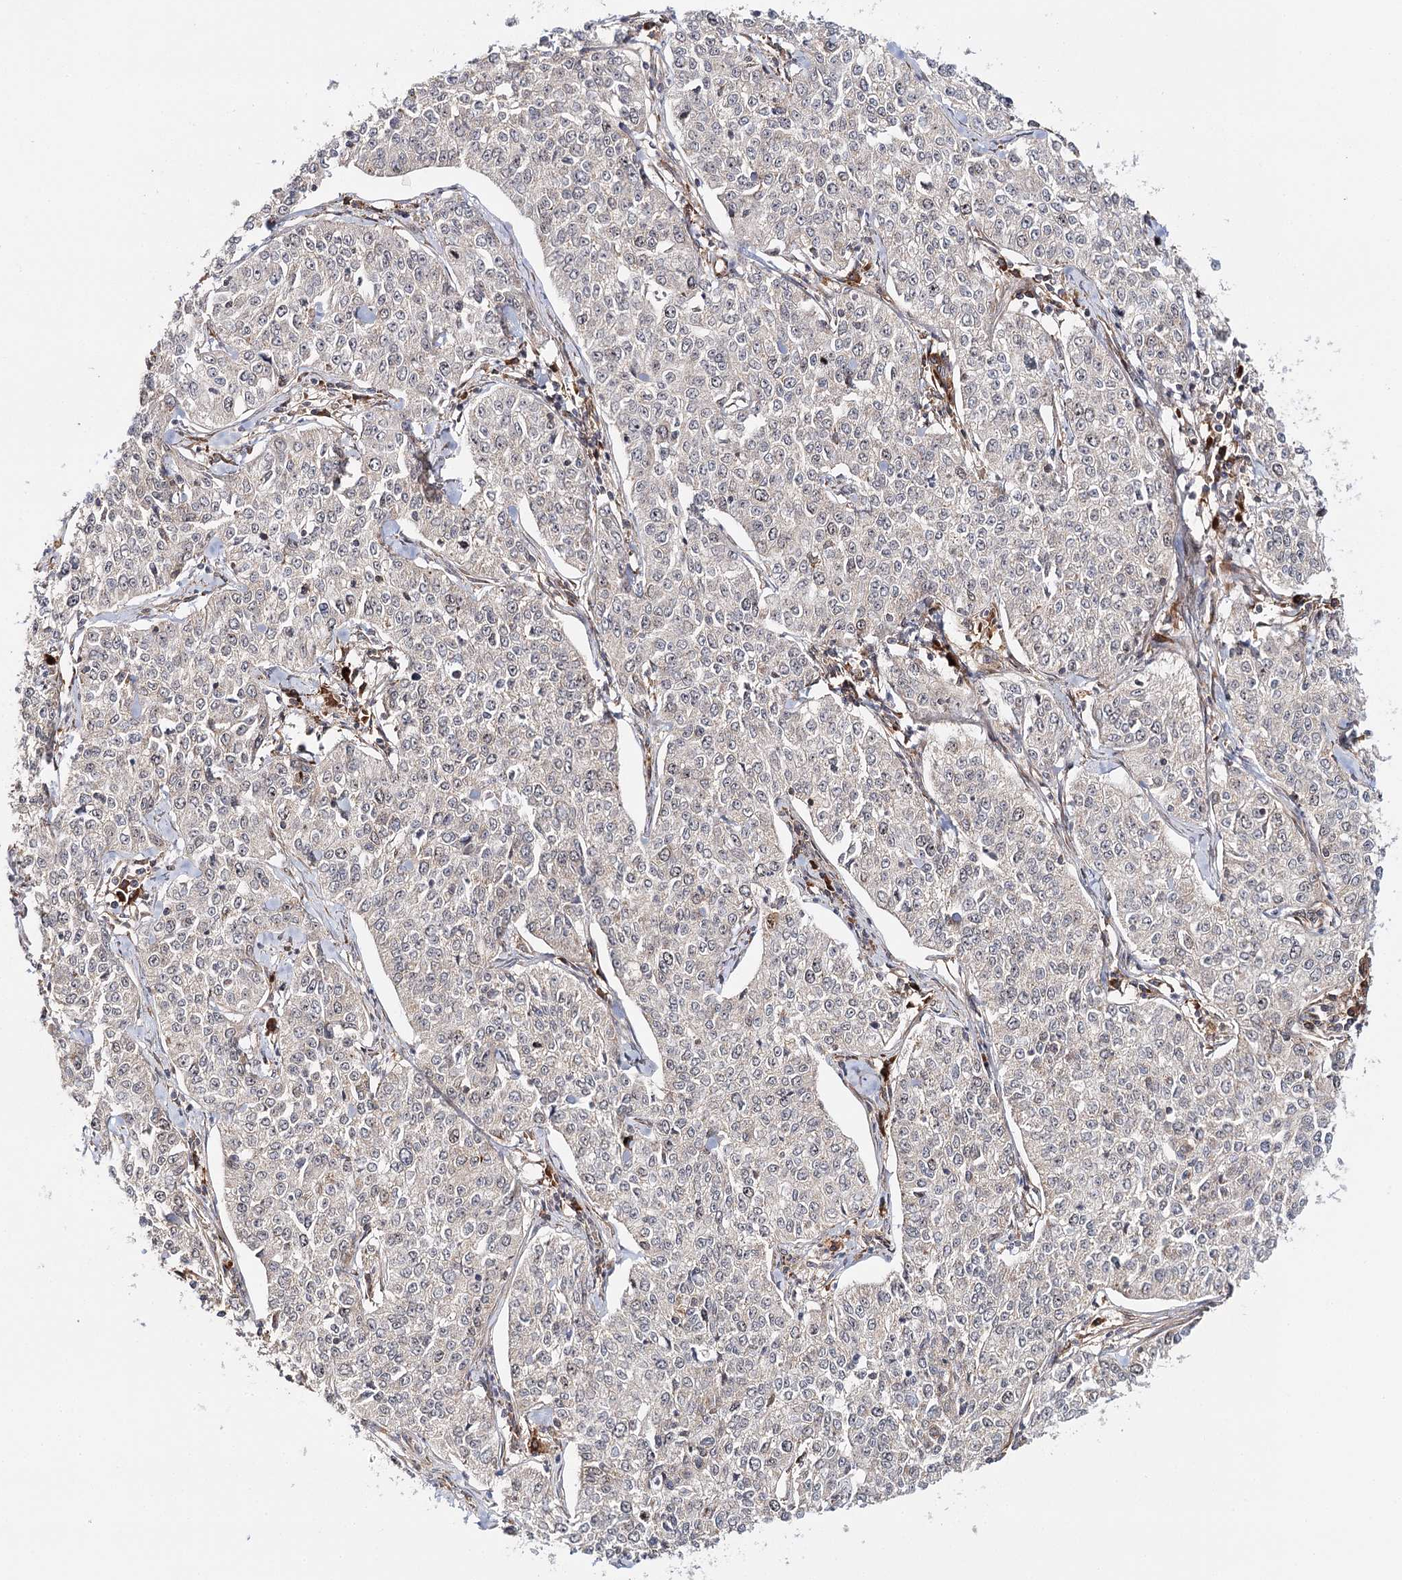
{"staining": {"intensity": "negative", "quantity": "none", "location": "none"}, "tissue": "cervical cancer", "cell_type": "Tumor cells", "image_type": "cancer", "snomed": [{"axis": "morphology", "description": "Squamous cell carcinoma, NOS"}, {"axis": "topography", "description": "Cervix"}], "caption": "Human cervical squamous cell carcinoma stained for a protein using immunohistochemistry (IHC) exhibits no staining in tumor cells.", "gene": "MKNK1", "patient": {"sex": "female", "age": 35}}